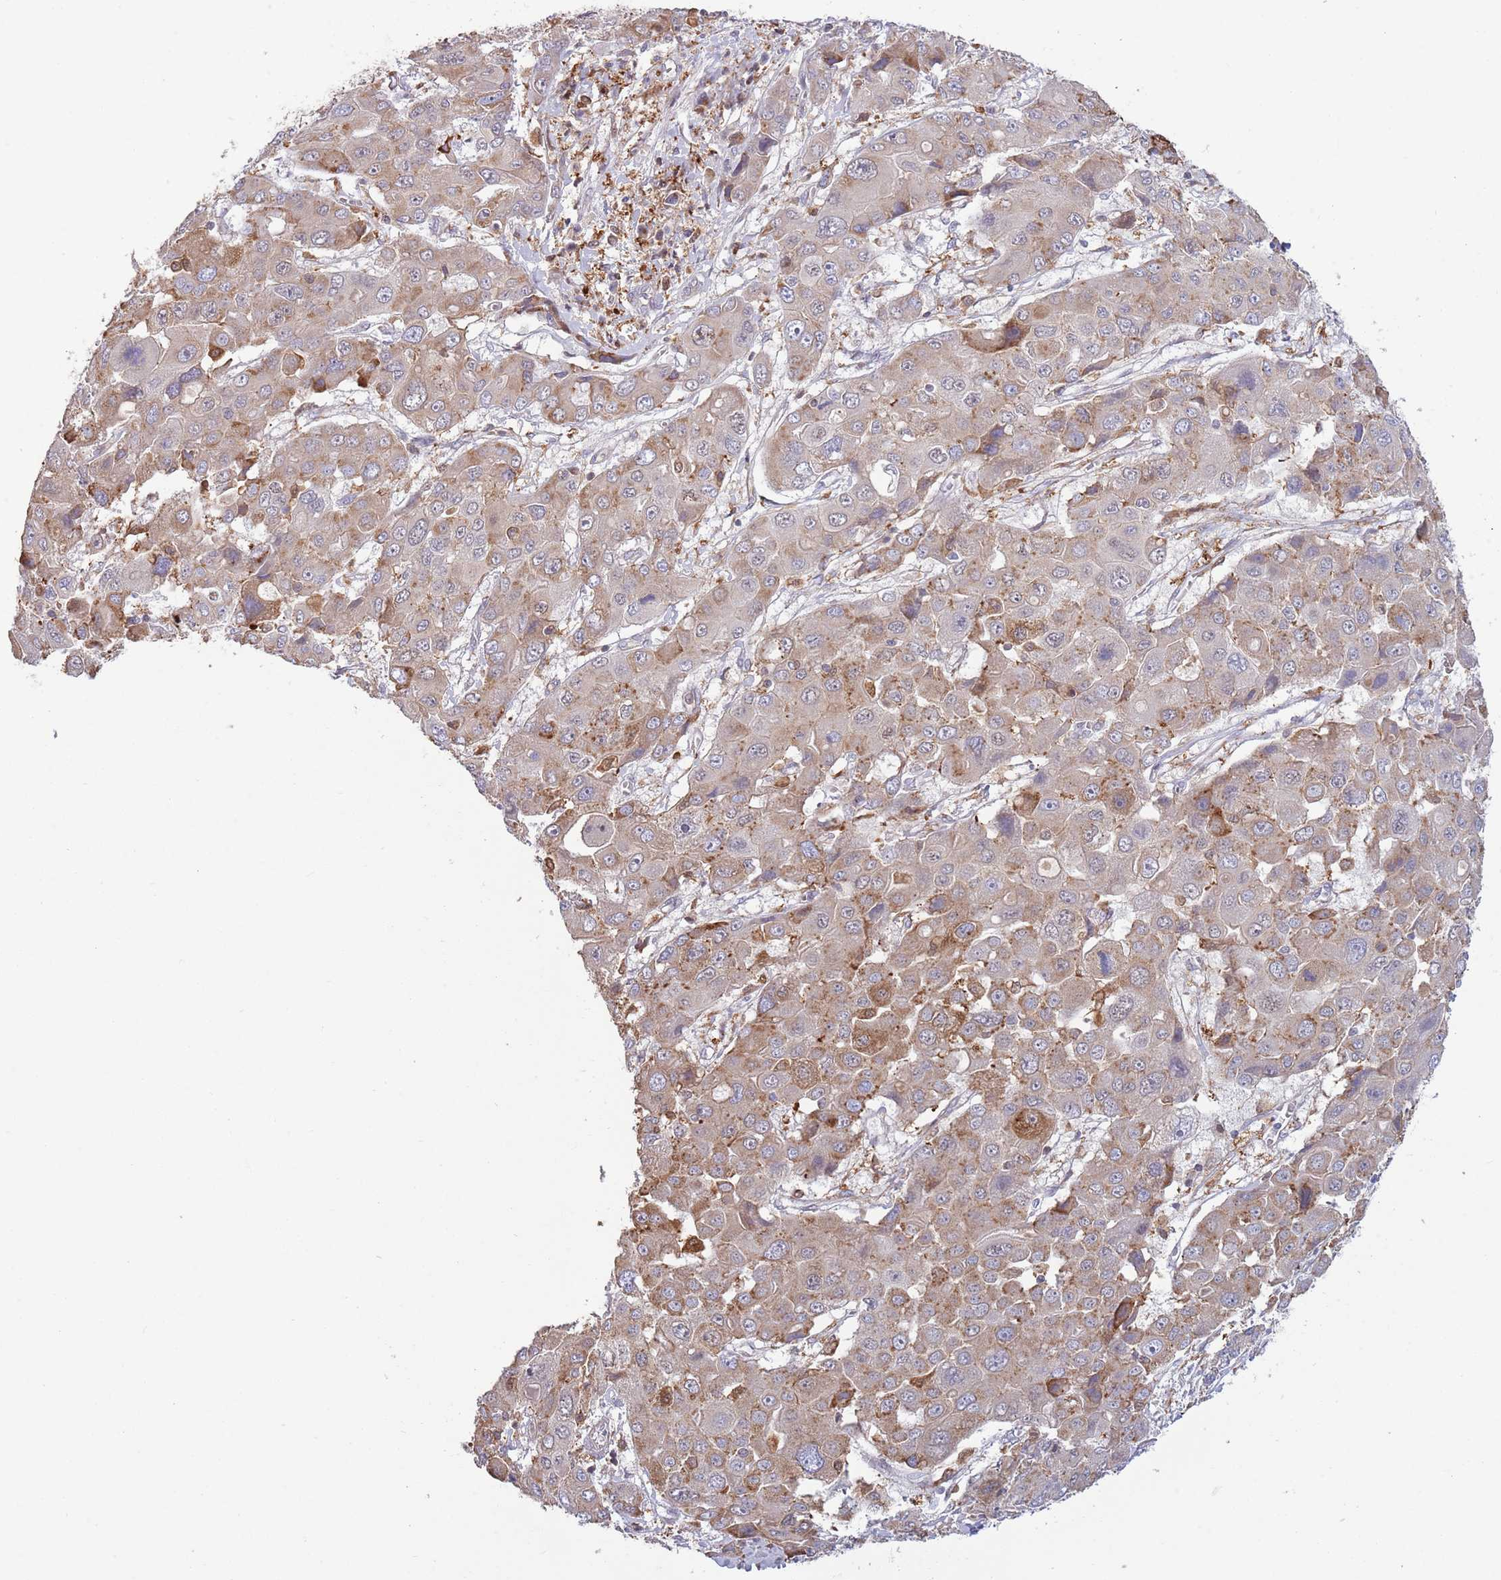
{"staining": {"intensity": "weak", "quantity": "<25%", "location": "cytoplasmic/membranous,nuclear"}, "tissue": "liver cancer", "cell_type": "Tumor cells", "image_type": "cancer", "snomed": [{"axis": "morphology", "description": "Cholangiocarcinoma"}, {"axis": "topography", "description": "Liver"}], "caption": "Immunohistochemistry (IHC) of liver cancer (cholangiocarcinoma) shows no positivity in tumor cells.", "gene": "CCNJL", "patient": {"sex": "male", "age": 67}}